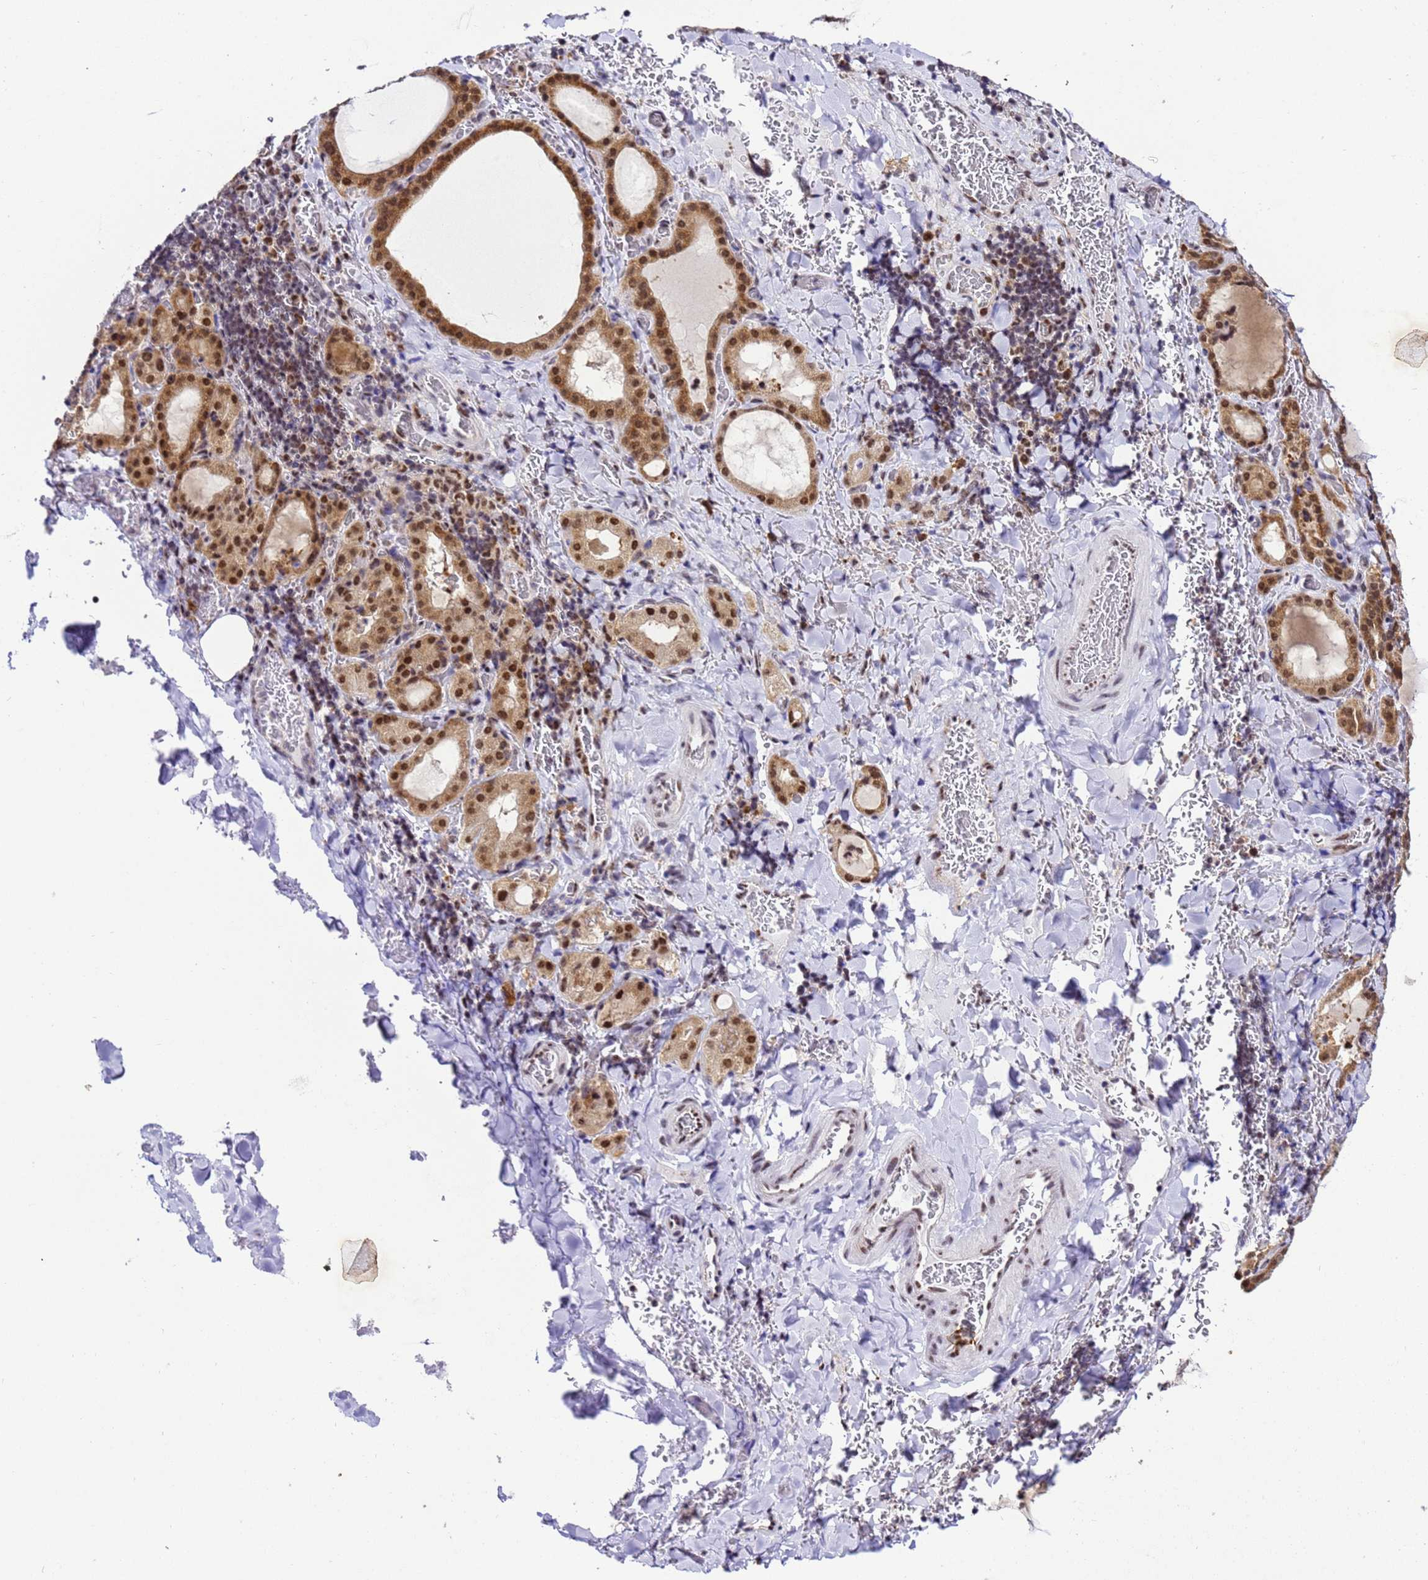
{"staining": {"intensity": "moderate", "quantity": ">75%", "location": "cytoplasmic/membranous,nuclear"}, "tissue": "thyroid gland", "cell_type": "Glandular cells", "image_type": "normal", "snomed": [{"axis": "morphology", "description": "Normal tissue, NOS"}, {"axis": "topography", "description": "Thyroid gland"}], "caption": "Thyroid gland stained with immunohistochemistry (IHC) reveals moderate cytoplasmic/membranous,nuclear expression in approximately >75% of glandular cells.", "gene": "SMN1", "patient": {"sex": "female", "age": 39}}